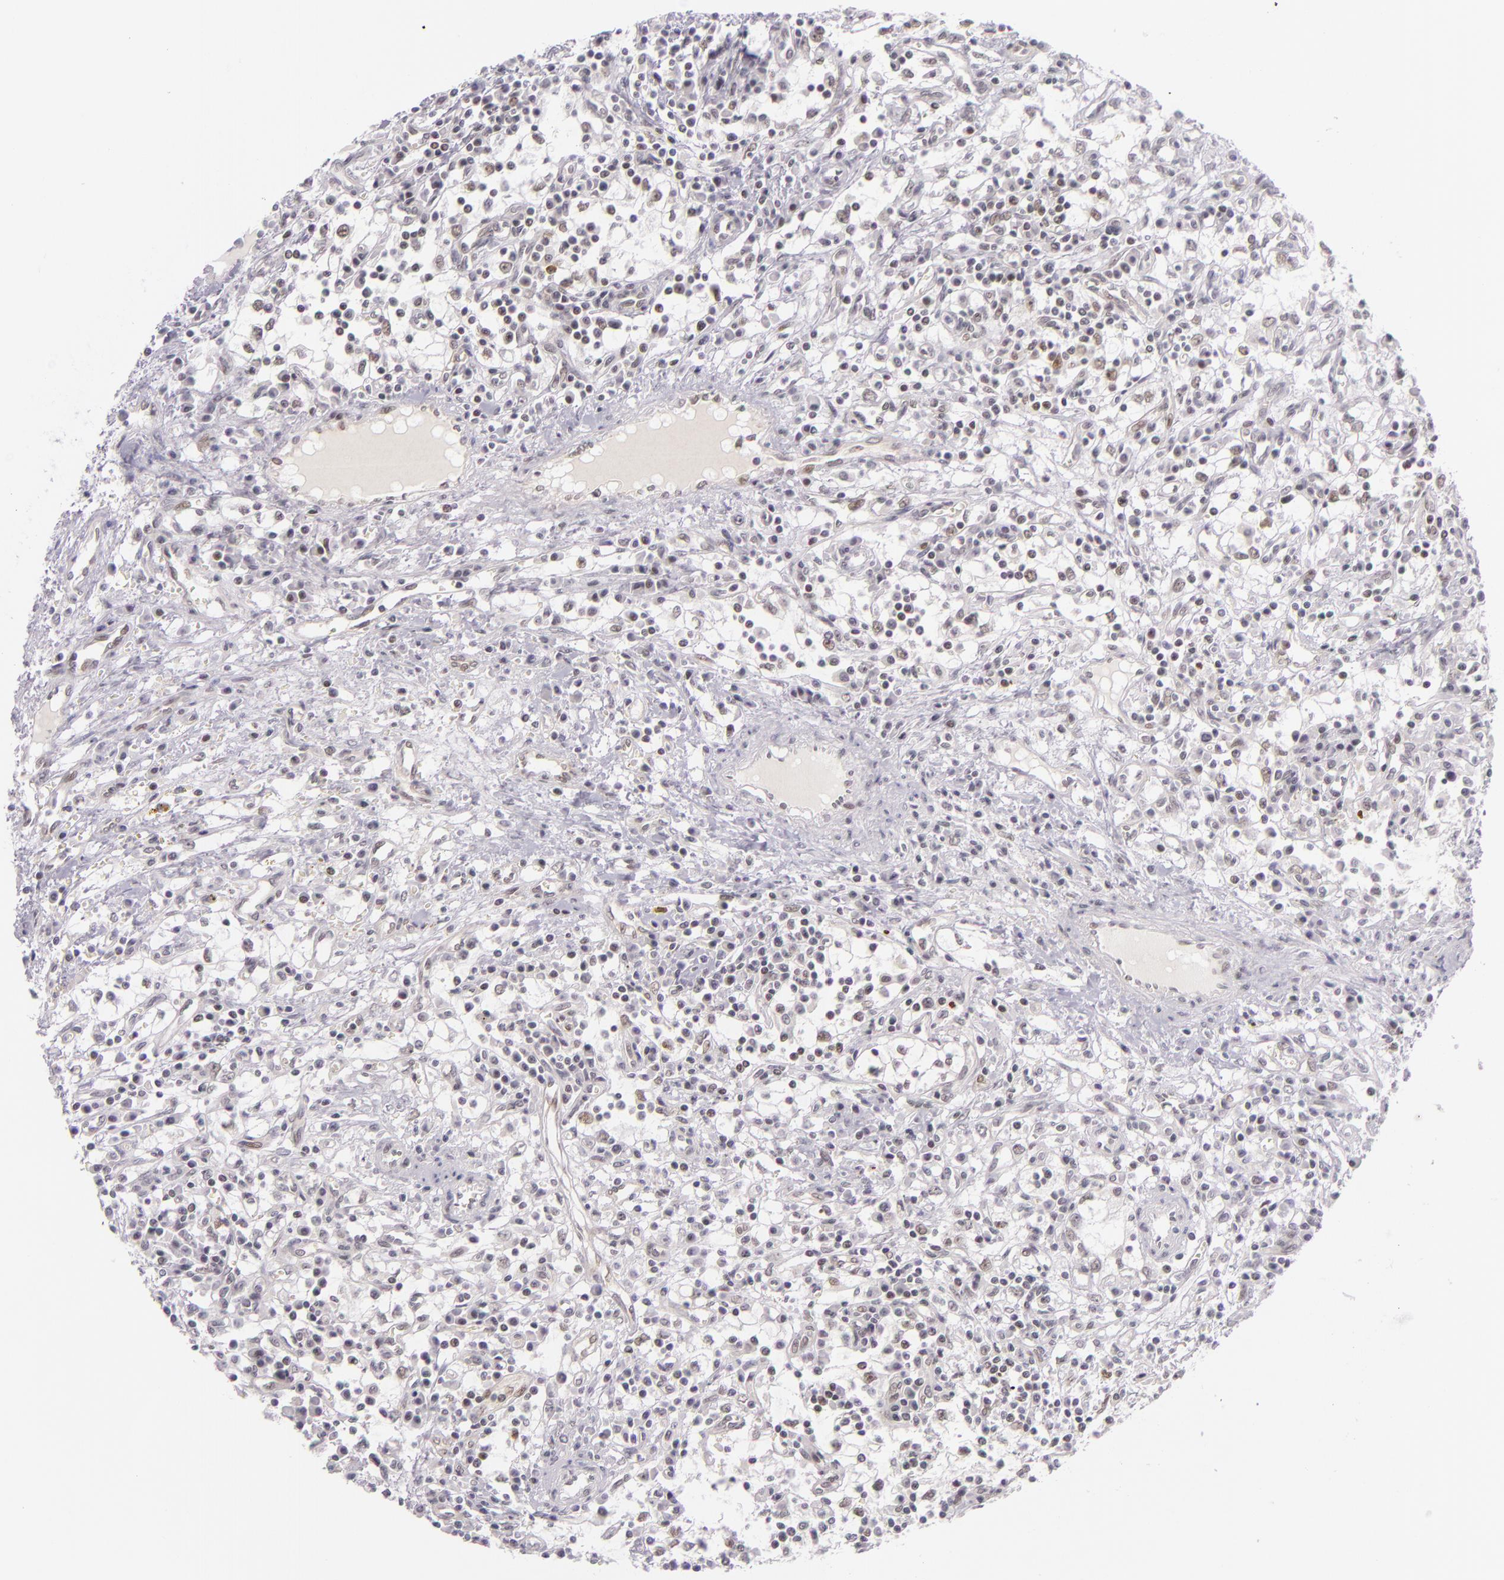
{"staining": {"intensity": "negative", "quantity": "none", "location": "none"}, "tissue": "renal cancer", "cell_type": "Tumor cells", "image_type": "cancer", "snomed": [{"axis": "morphology", "description": "Adenocarcinoma, NOS"}, {"axis": "topography", "description": "Kidney"}], "caption": "This photomicrograph is of renal cancer (adenocarcinoma) stained with immunohistochemistry to label a protein in brown with the nuclei are counter-stained blue. There is no expression in tumor cells.", "gene": "BCL3", "patient": {"sex": "male", "age": 82}}